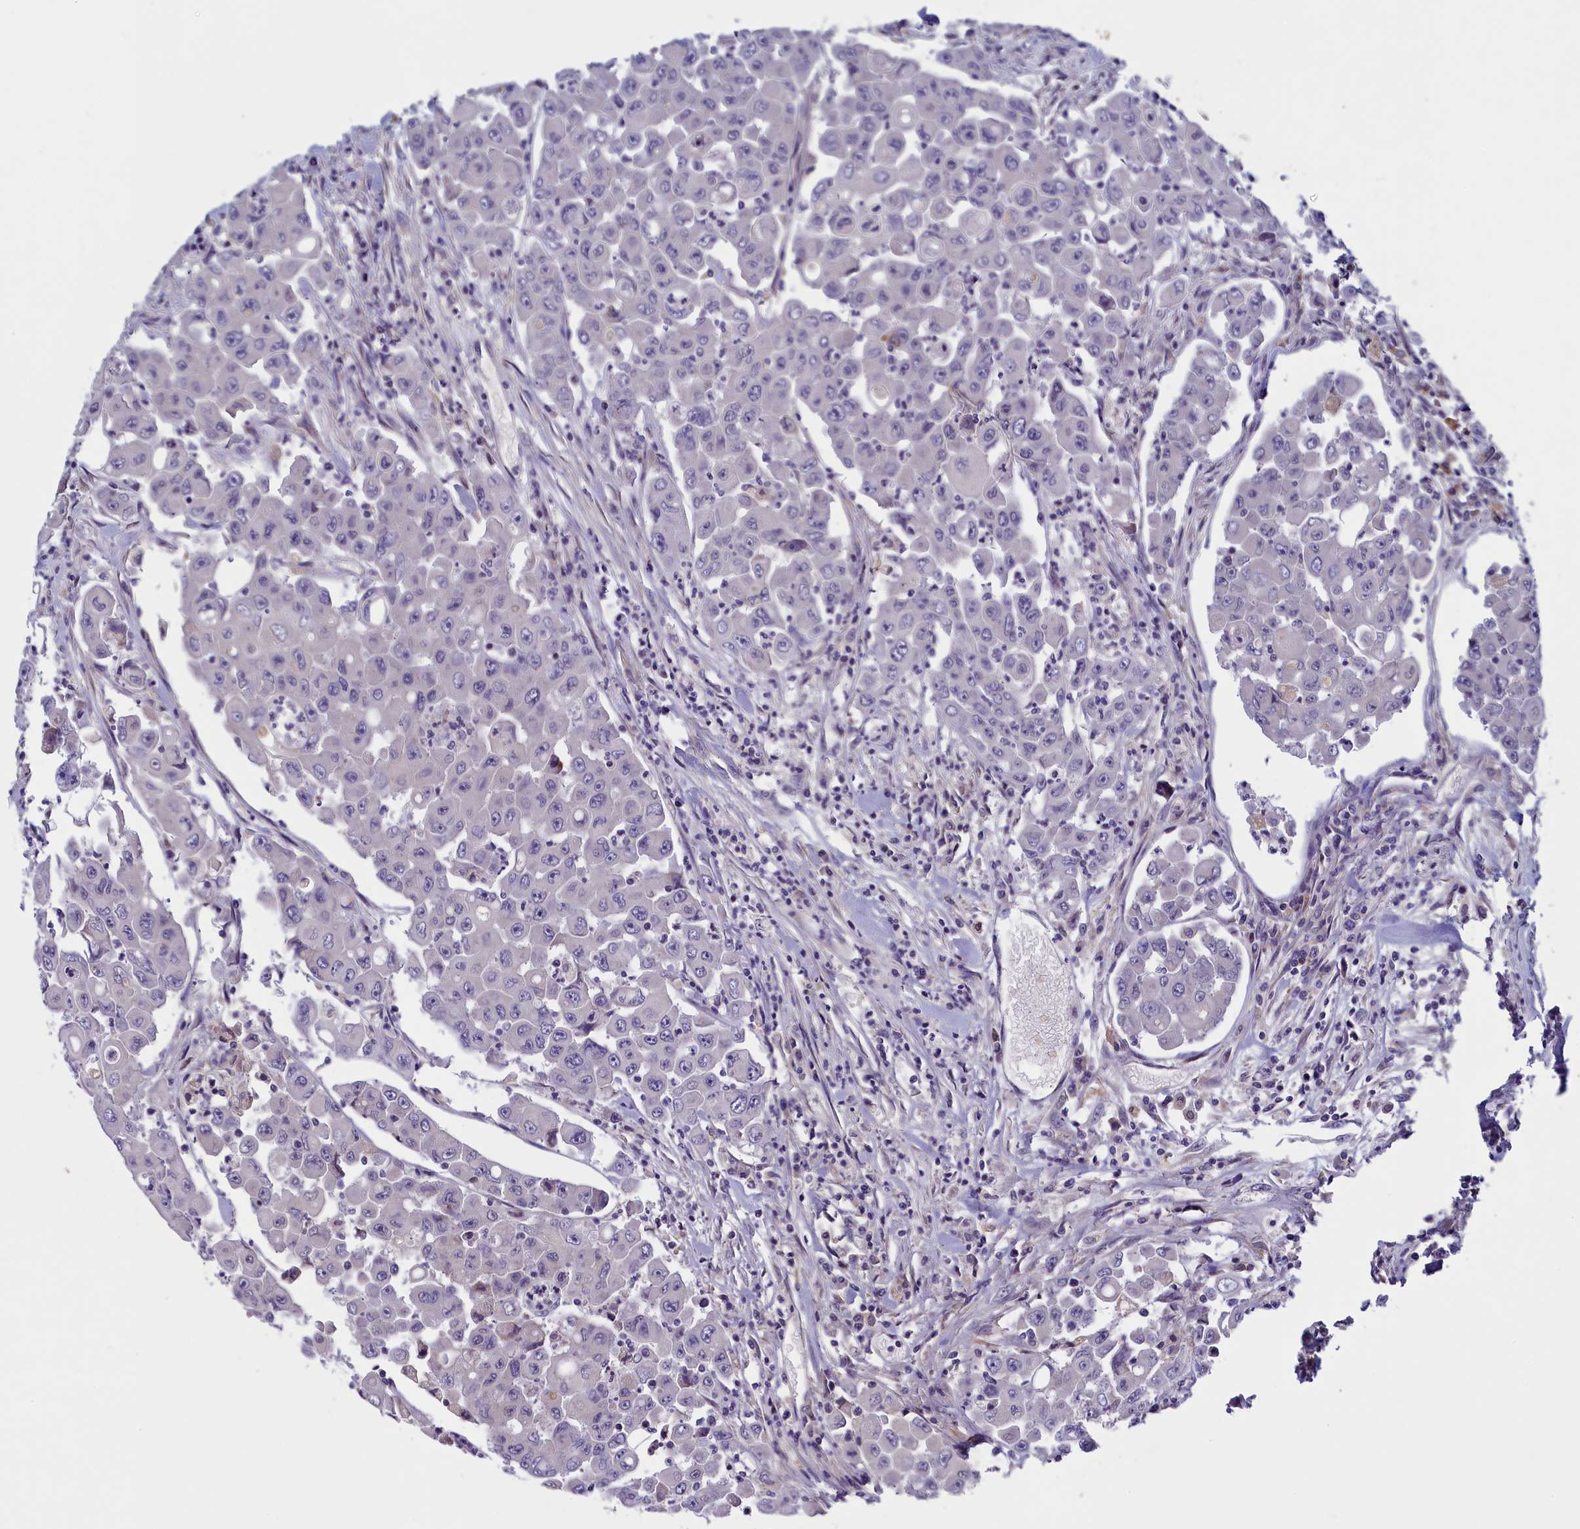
{"staining": {"intensity": "negative", "quantity": "none", "location": "none"}, "tissue": "colorectal cancer", "cell_type": "Tumor cells", "image_type": "cancer", "snomed": [{"axis": "morphology", "description": "Adenocarcinoma, NOS"}, {"axis": "topography", "description": "Colon"}], "caption": "This is an immunohistochemistry (IHC) histopathology image of human adenocarcinoma (colorectal). There is no expression in tumor cells.", "gene": "NUBP1", "patient": {"sex": "male", "age": 51}}